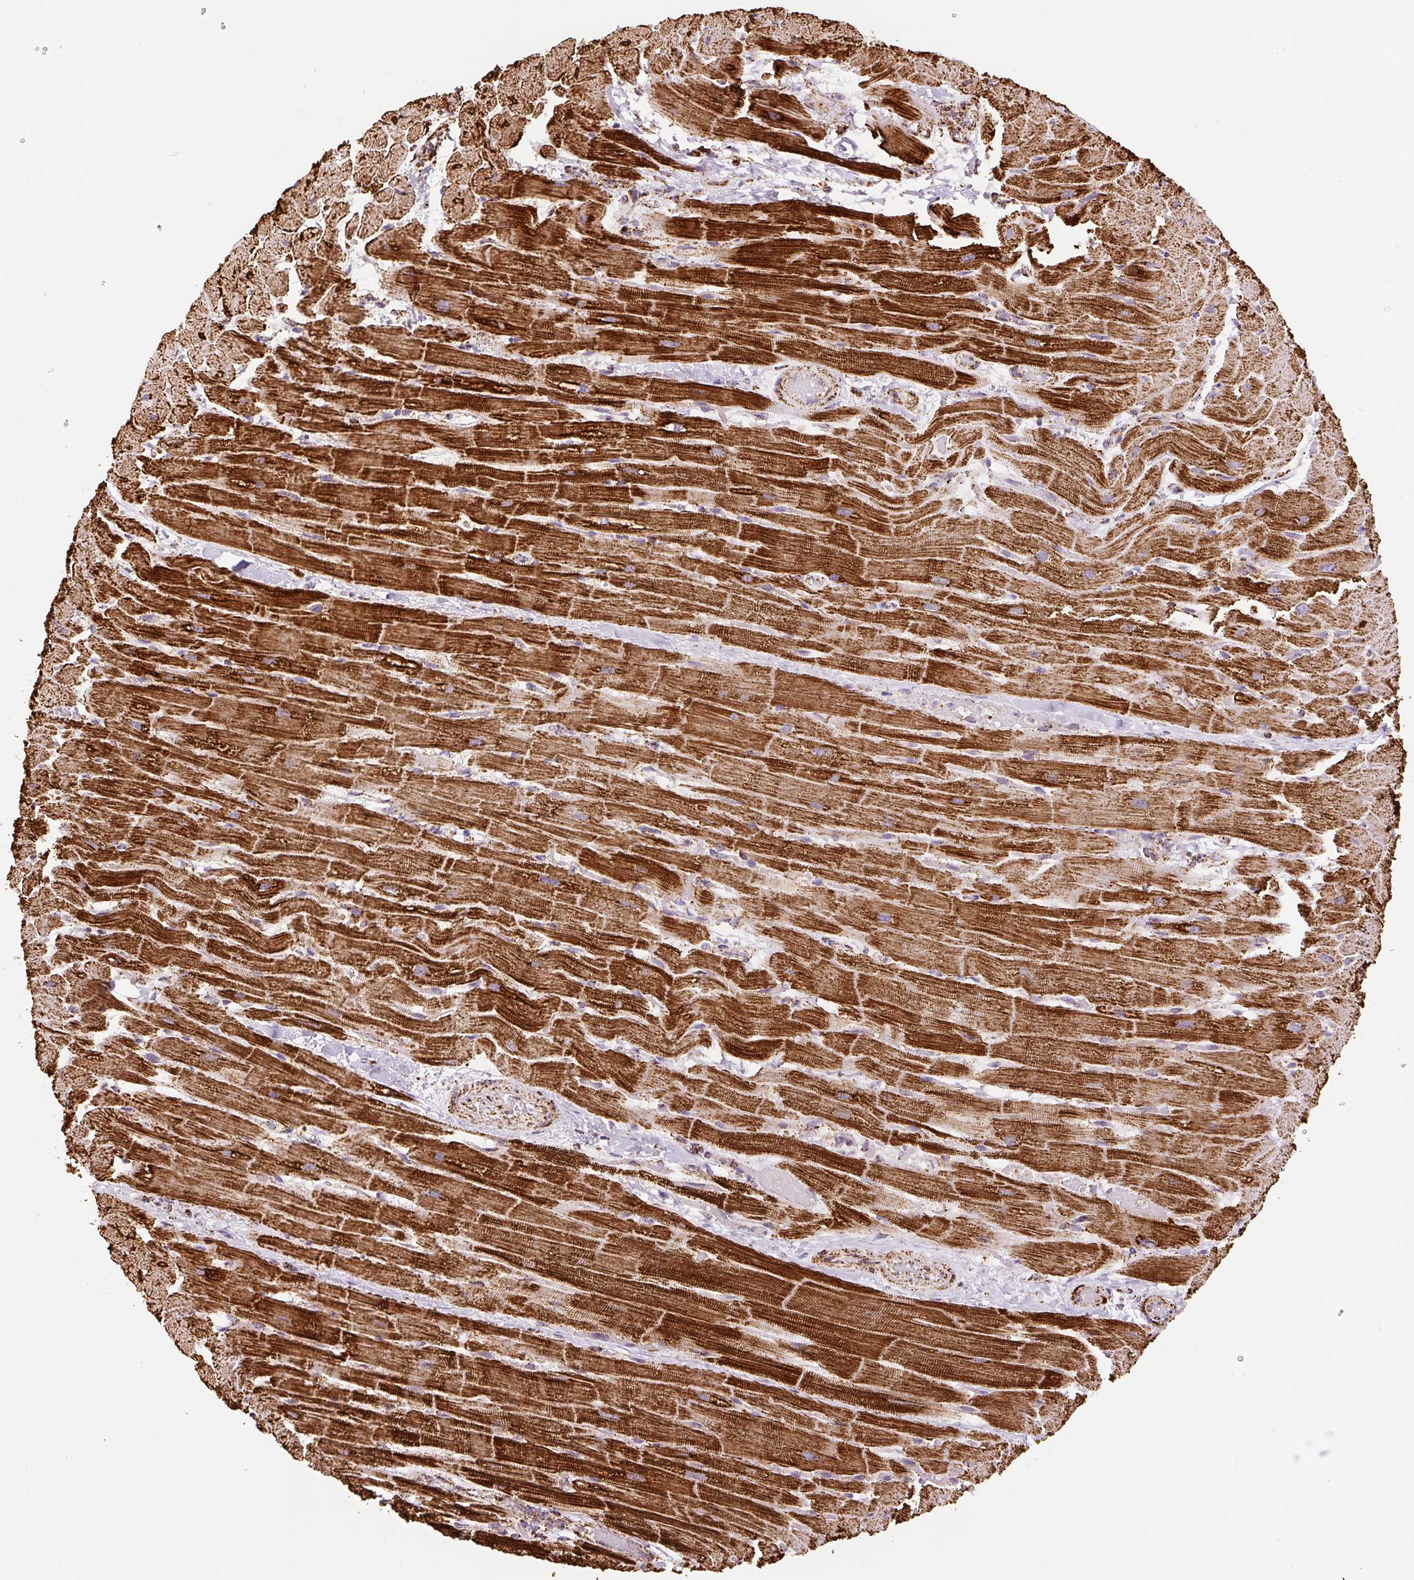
{"staining": {"intensity": "strong", "quantity": ">75%", "location": "cytoplasmic/membranous"}, "tissue": "heart muscle", "cell_type": "Cardiomyocytes", "image_type": "normal", "snomed": [{"axis": "morphology", "description": "Normal tissue, NOS"}, {"axis": "topography", "description": "Heart"}], "caption": "IHC image of normal human heart muscle stained for a protein (brown), which exhibits high levels of strong cytoplasmic/membranous expression in approximately >75% of cardiomyocytes.", "gene": "ATP5F1A", "patient": {"sex": "male", "age": 37}}